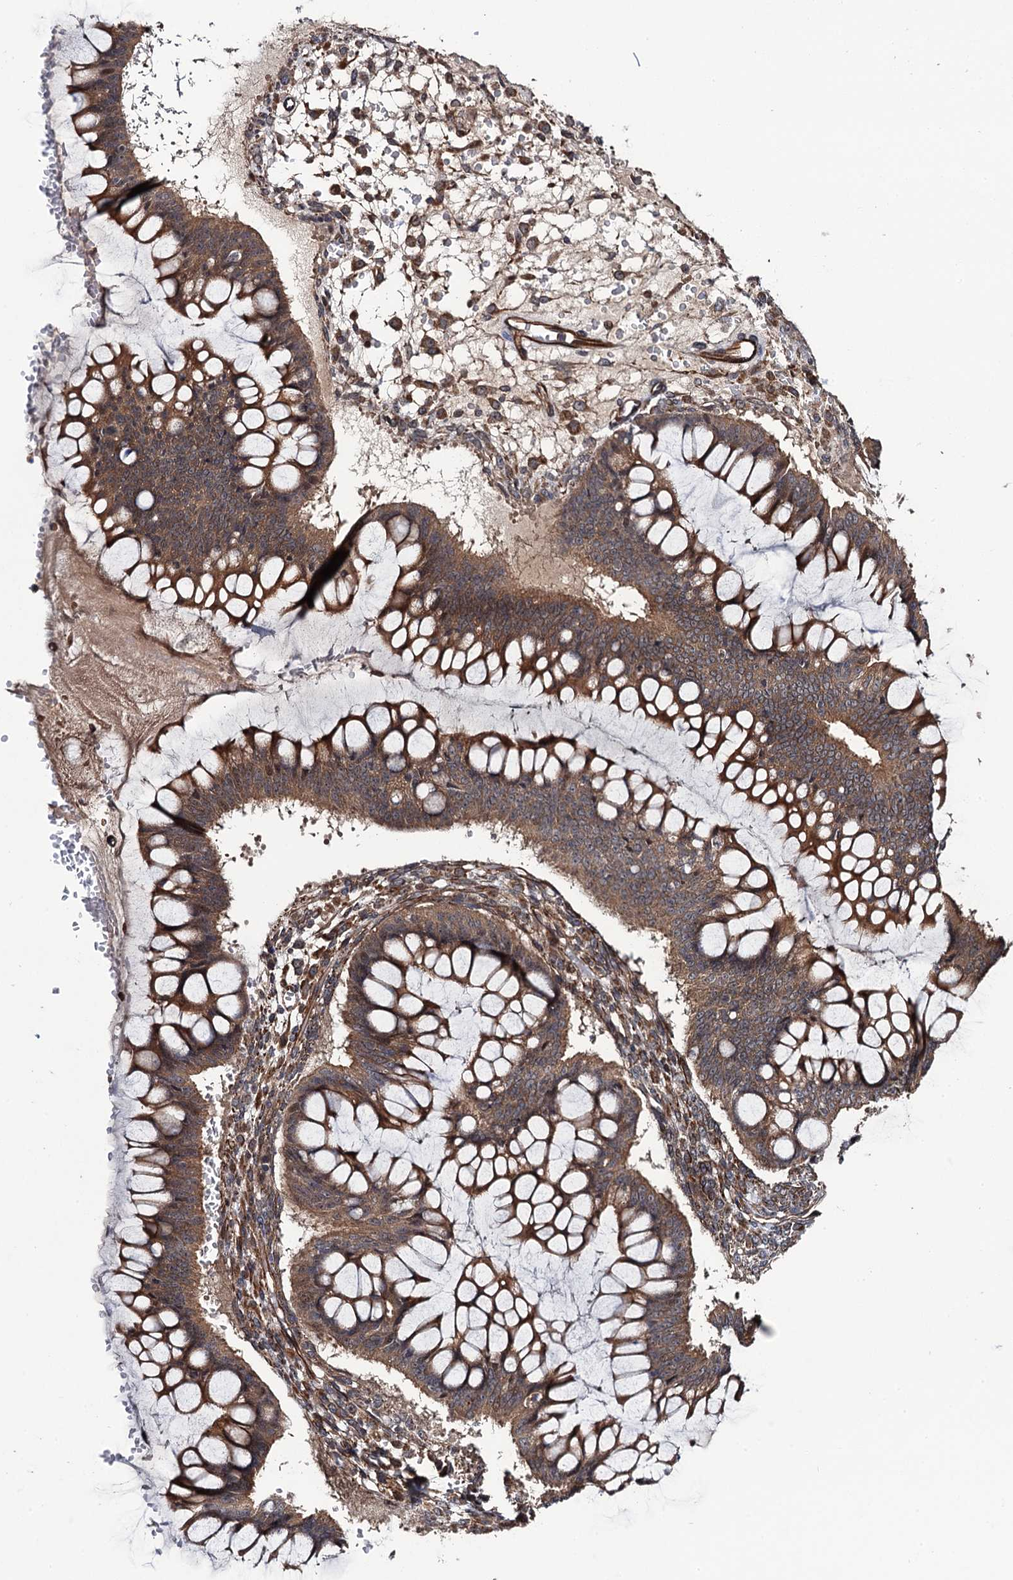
{"staining": {"intensity": "moderate", "quantity": ">75%", "location": "cytoplasmic/membranous"}, "tissue": "ovarian cancer", "cell_type": "Tumor cells", "image_type": "cancer", "snomed": [{"axis": "morphology", "description": "Cystadenocarcinoma, mucinous, NOS"}, {"axis": "topography", "description": "Ovary"}], "caption": "Protein expression analysis of human ovarian cancer reveals moderate cytoplasmic/membranous expression in approximately >75% of tumor cells.", "gene": "FSIP1", "patient": {"sex": "female", "age": 73}}